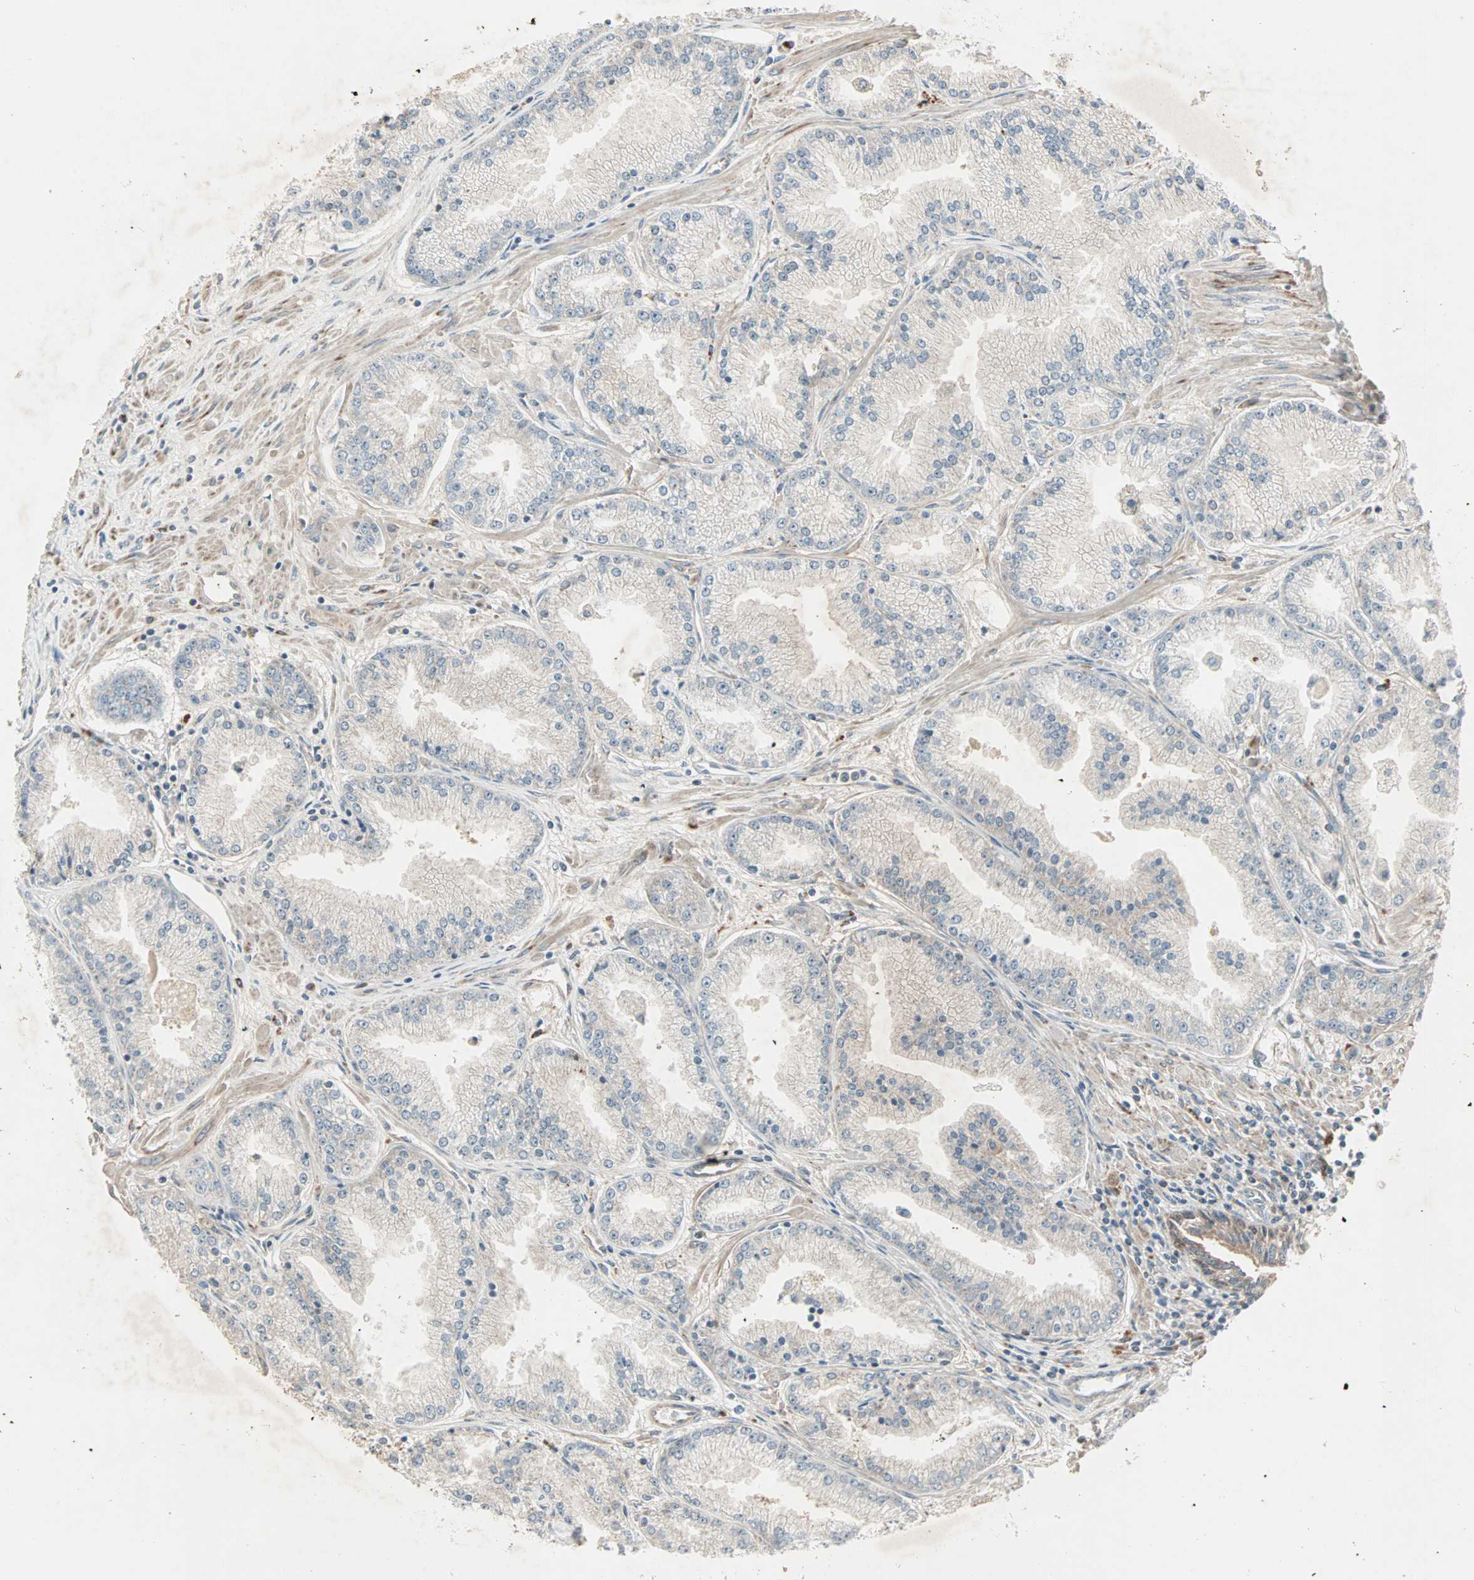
{"staining": {"intensity": "negative", "quantity": "none", "location": "none"}, "tissue": "prostate cancer", "cell_type": "Tumor cells", "image_type": "cancer", "snomed": [{"axis": "morphology", "description": "Adenocarcinoma, High grade"}, {"axis": "topography", "description": "Prostate"}], "caption": "DAB (3,3'-diaminobenzidine) immunohistochemical staining of human prostate cancer (high-grade adenocarcinoma) reveals no significant positivity in tumor cells.", "gene": "JMJD7-PLA2G4B", "patient": {"sex": "male", "age": 61}}